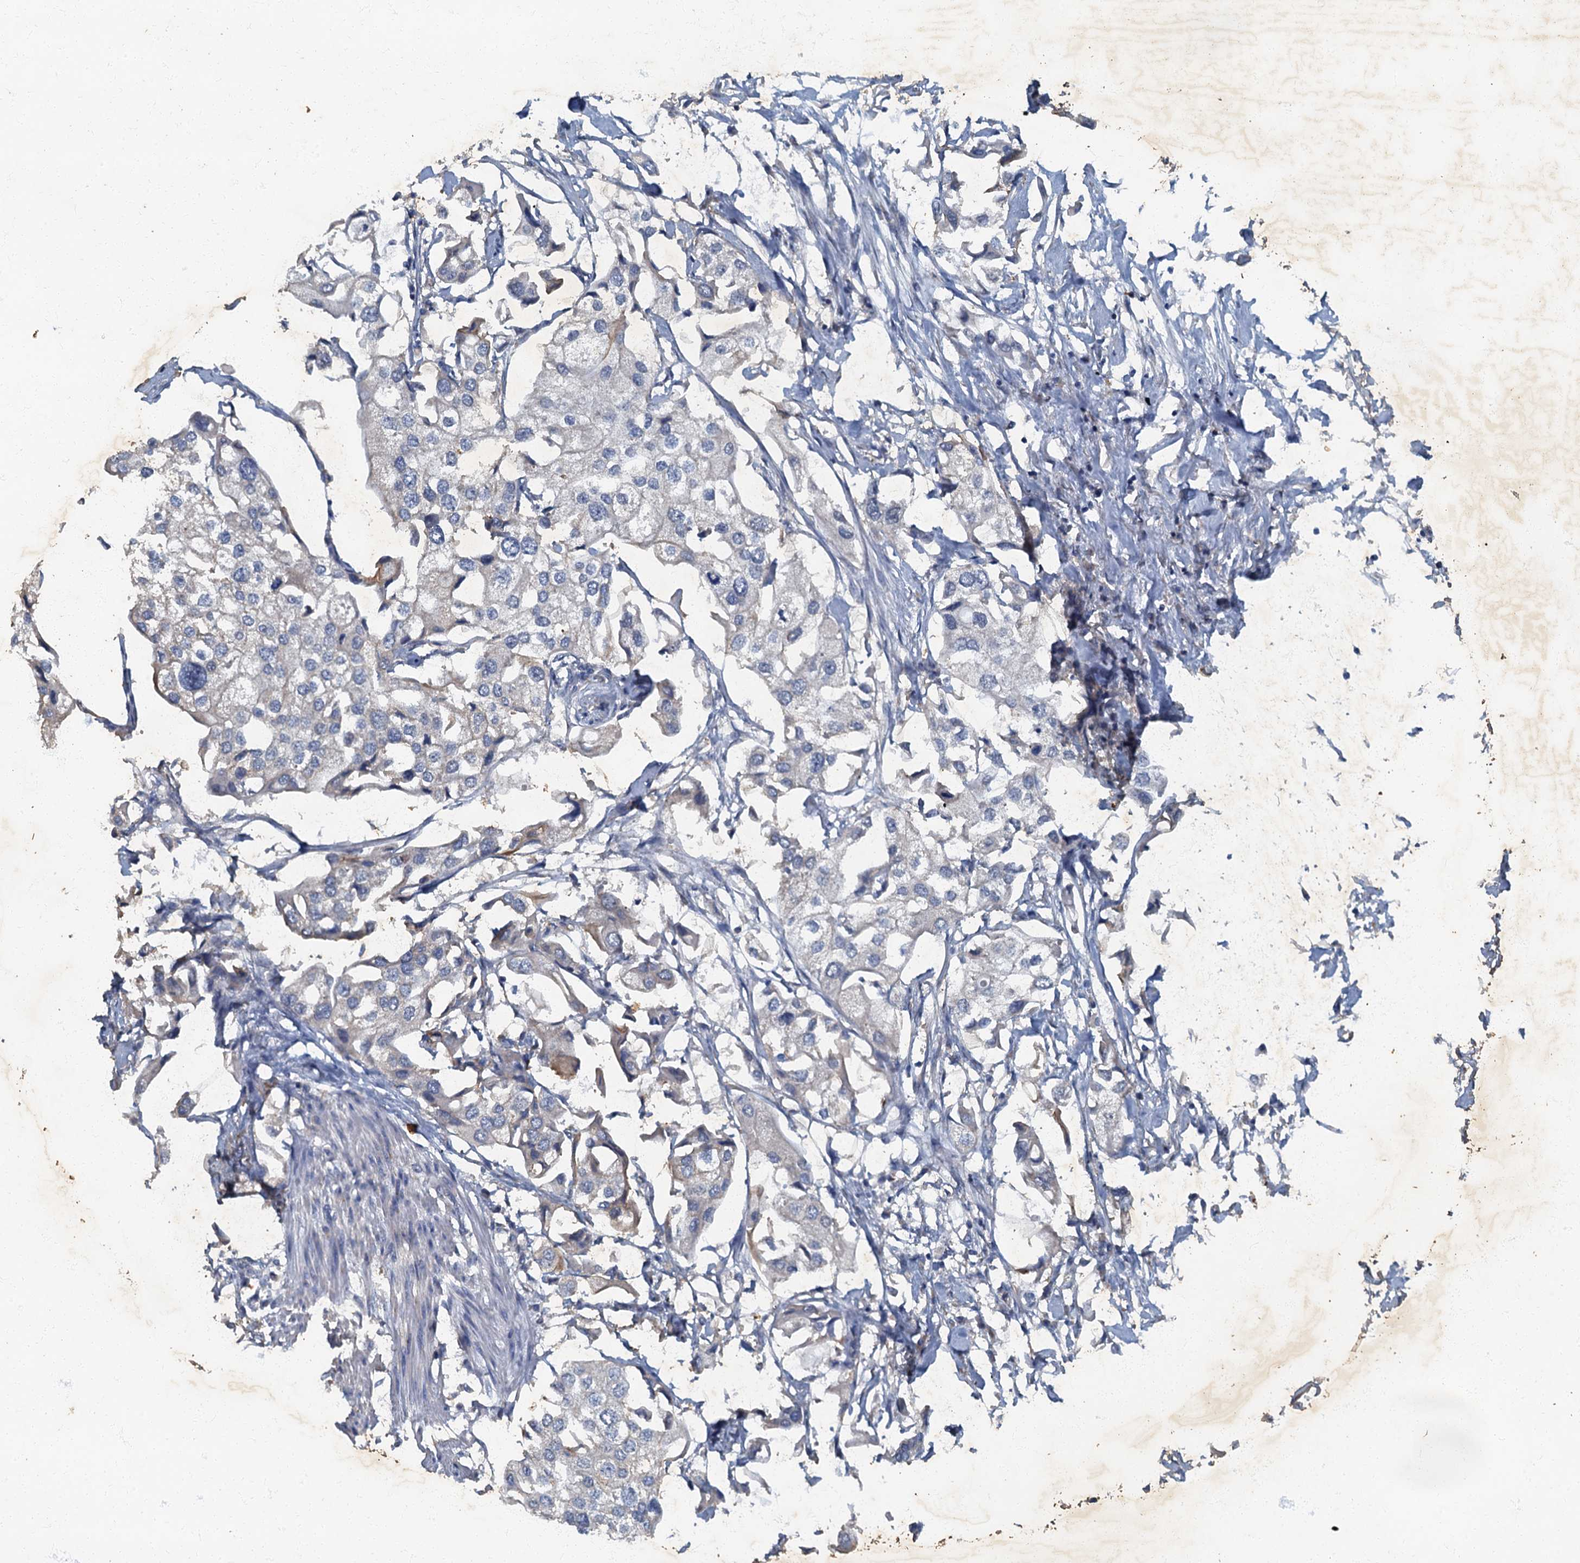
{"staining": {"intensity": "negative", "quantity": "none", "location": "none"}, "tissue": "urothelial cancer", "cell_type": "Tumor cells", "image_type": "cancer", "snomed": [{"axis": "morphology", "description": "Urothelial carcinoma, High grade"}, {"axis": "topography", "description": "Urinary bladder"}], "caption": "This photomicrograph is of urothelial cancer stained with immunohistochemistry to label a protein in brown with the nuclei are counter-stained blue. There is no positivity in tumor cells. Nuclei are stained in blue.", "gene": "ARL11", "patient": {"sex": "male", "age": 64}}